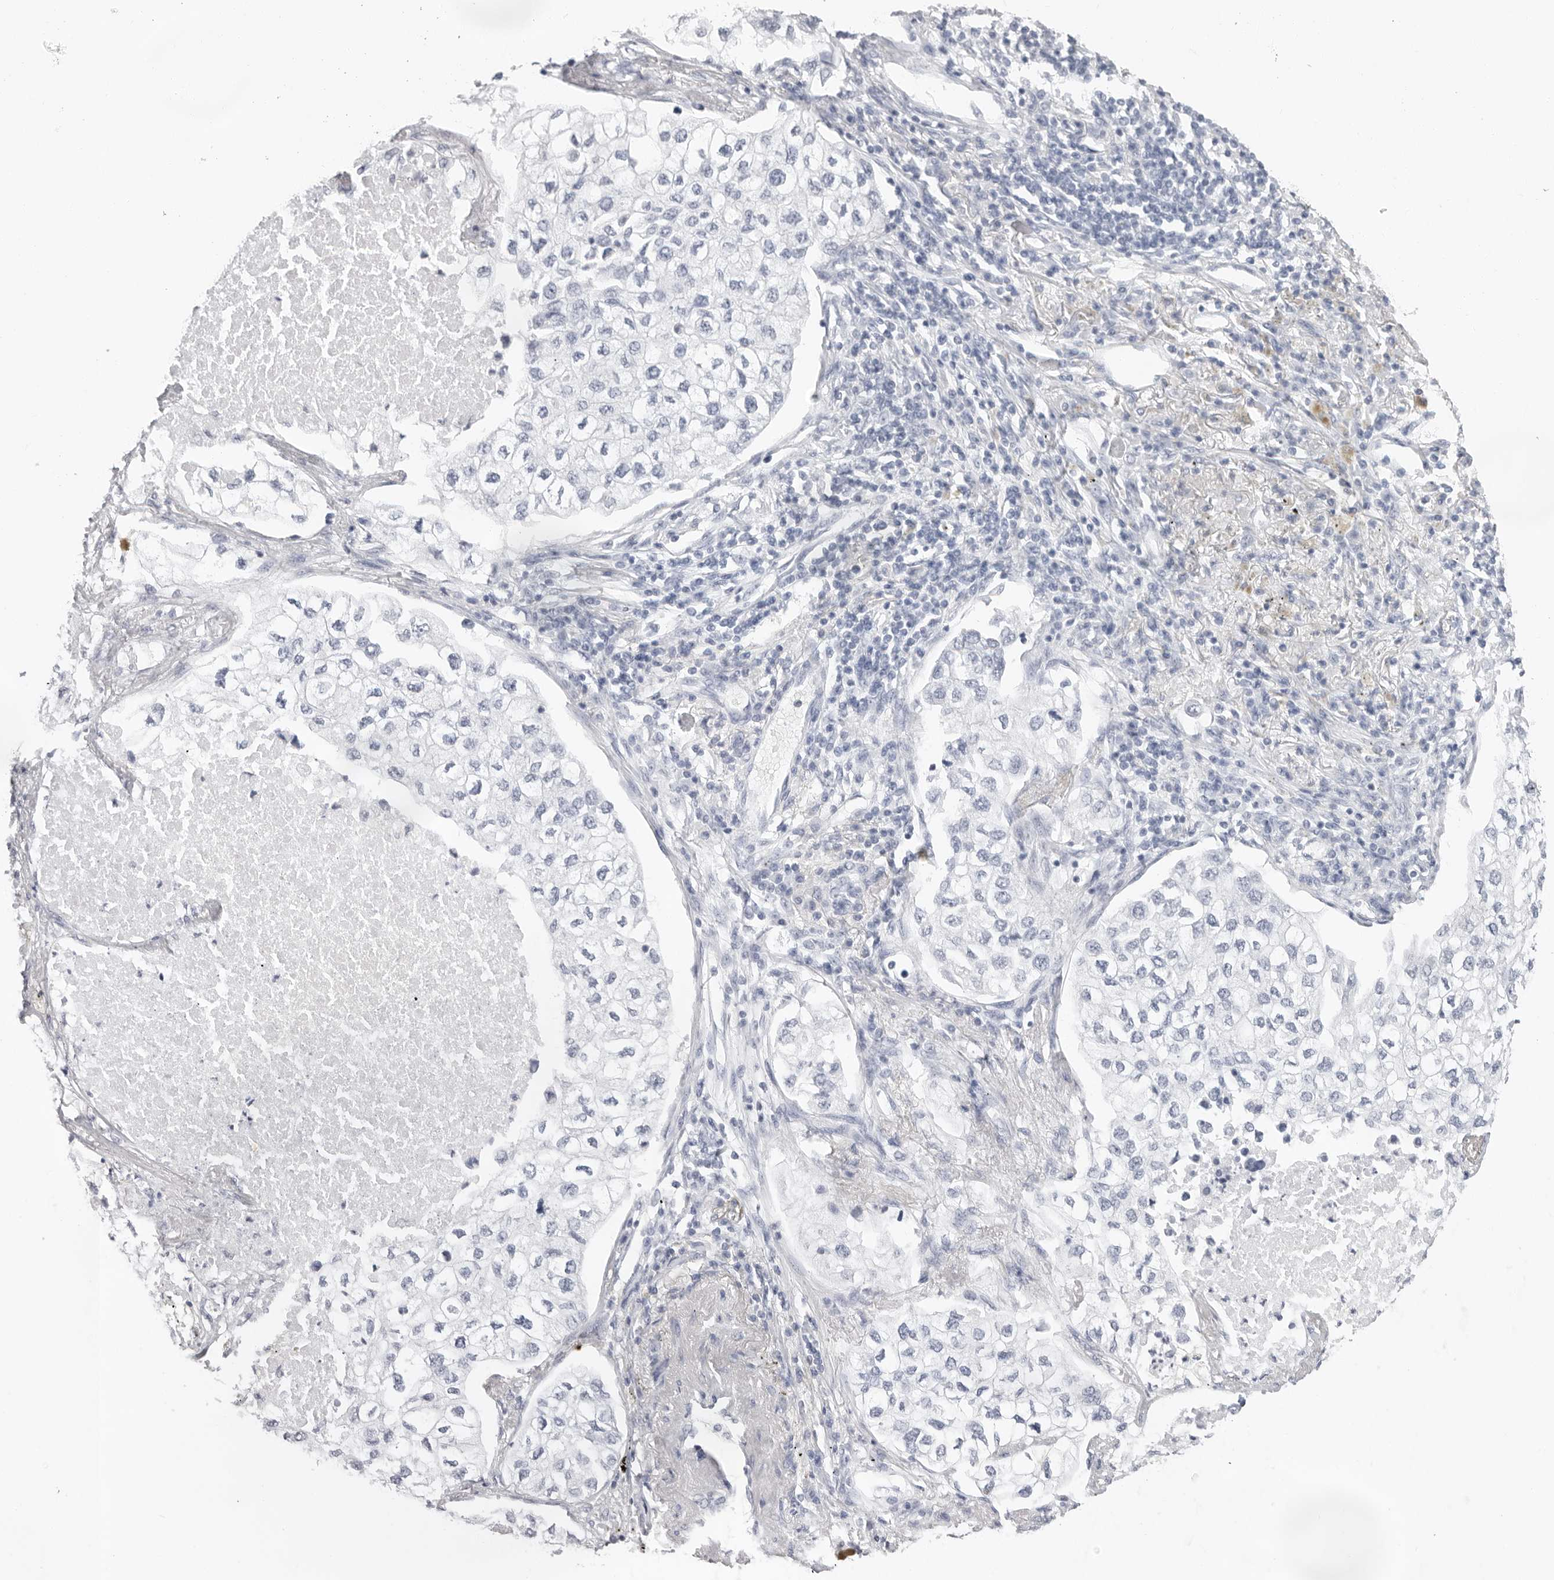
{"staining": {"intensity": "negative", "quantity": "none", "location": "none"}, "tissue": "lung cancer", "cell_type": "Tumor cells", "image_type": "cancer", "snomed": [{"axis": "morphology", "description": "Adenocarcinoma, NOS"}, {"axis": "topography", "description": "Lung"}], "caption": "A micrograph of lung adenocarcinoma stained for a protein shows no brown staining in tumor cells.", "gene": "CST5", "patient": {"sex": "male", "age": 63}}